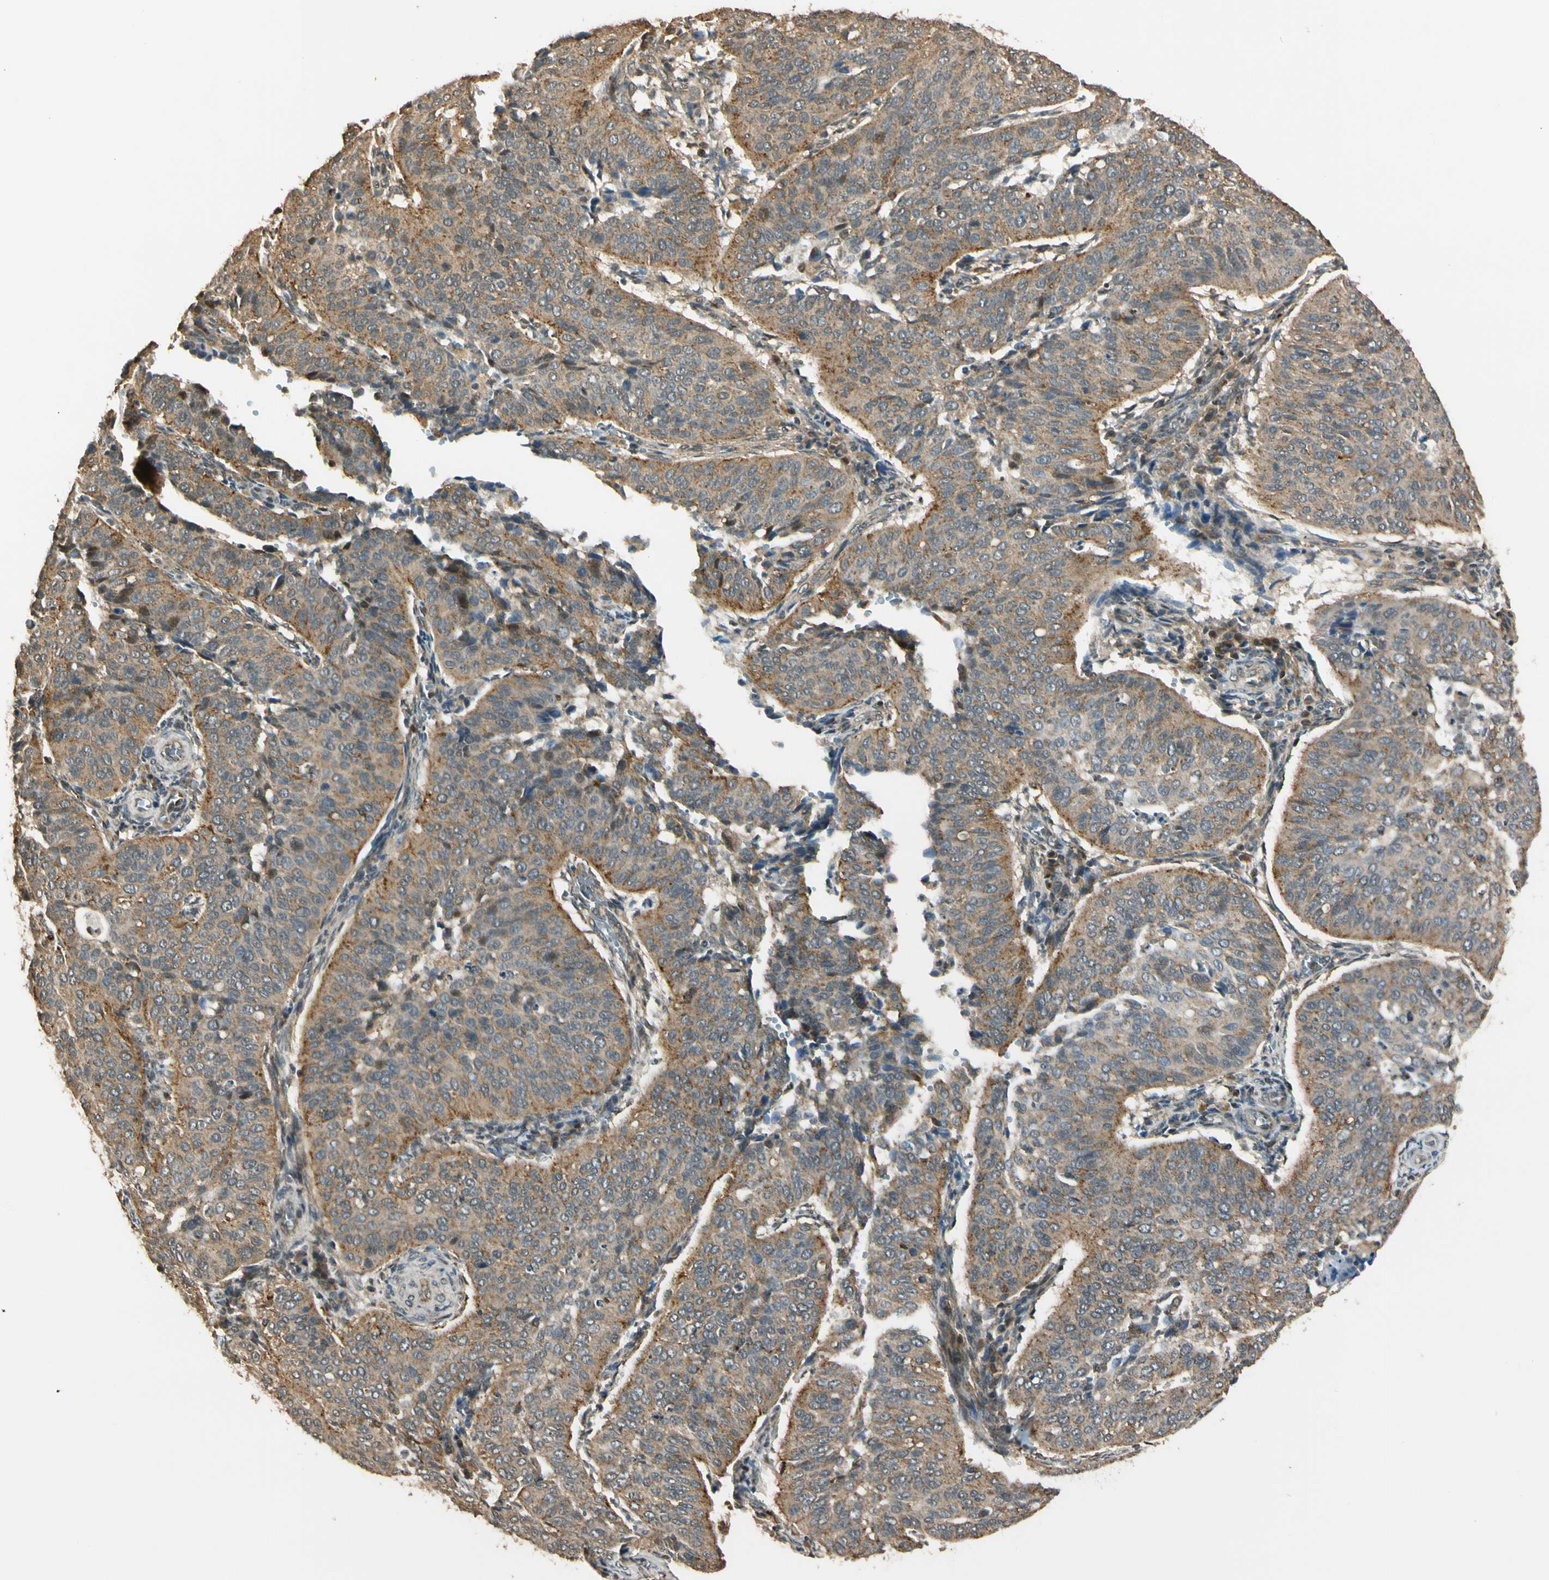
{"staining": {"intensity": "moderate", "quantity": ">75%", "location": "cytoplasmic/membranous"}, "tissue": "cervical cancer", "cell_type": "Tumor cells", "image_type": "cancer", "snomed": [{"axis": "morphology", "description": "Normal tissue, NOS"}, {"axis": "morphology", "description": "Squamous cell carcinoma, NOS"}, {"axis": "topography", "description": "Cervix"}], "caption": "Protein analysis of cervical squamous cell carcinoma tissue displays moderate cytoplasmic/membranous staining in approximately >75% of tumor cells. (Brightfield microscopy of DAB IHC at high magnification).", "gene": "LAMTOR1", "patient": {"sex": "female", "age": 39}}